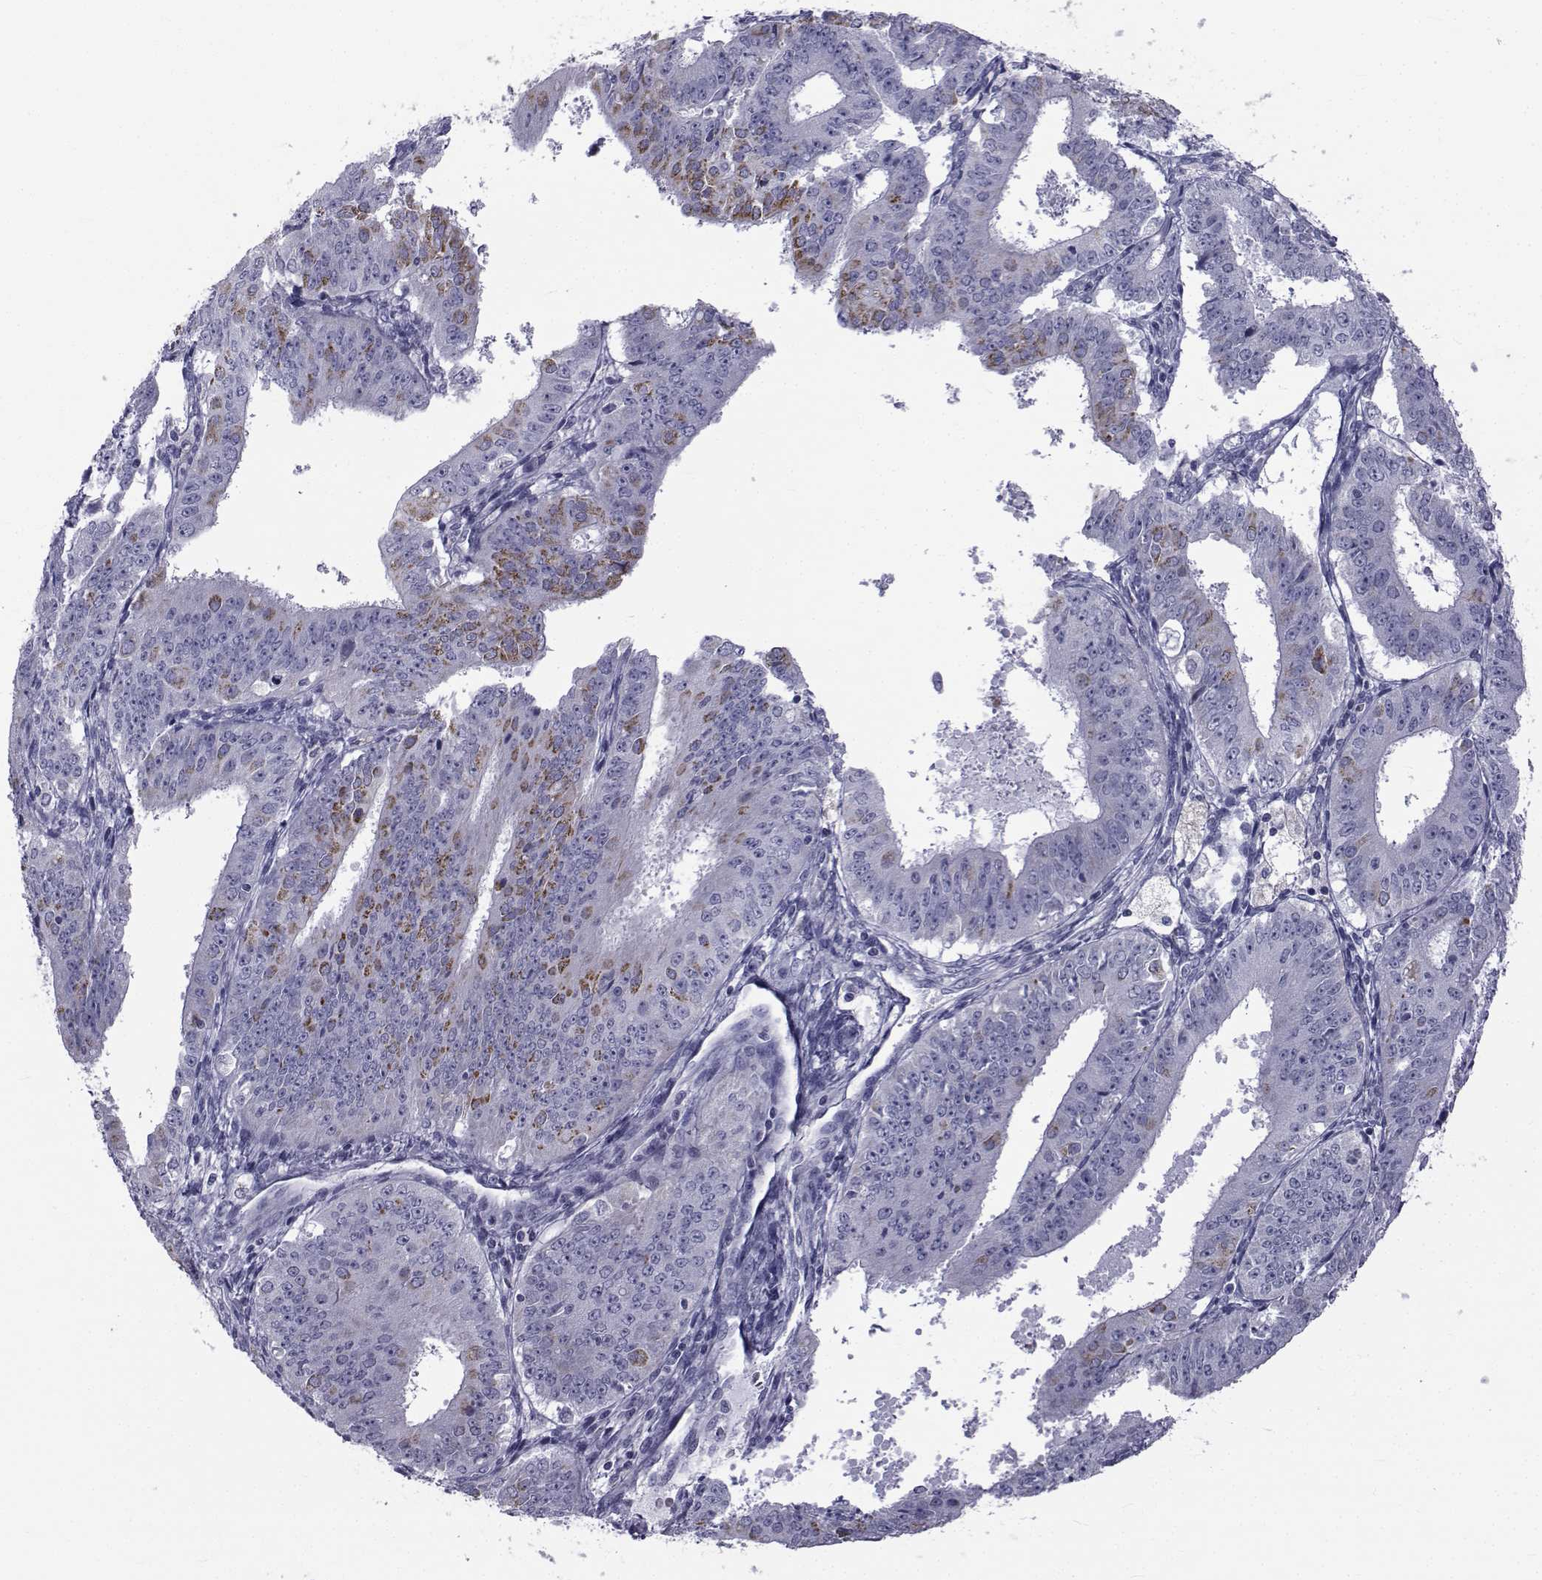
{"staining": {"intensity": "strong", "quantity": "<25%", "location": "cytoplasmic/membranous"}, "tissue": "ovarian cancer", "cell_type": "Tumor cells", "image_type": "cancer", "snomed": [{"axis": "morphology", "description": "Carcinoma, endometroid"}, {"axis": "topography", "description": "Ovary"}], "caption": "Ovarian cancer stained with a protein marker demonstrates strong staining in tumor cells.", "gene": "FDXR", "patient": {"sex": "female", "age": 42}}